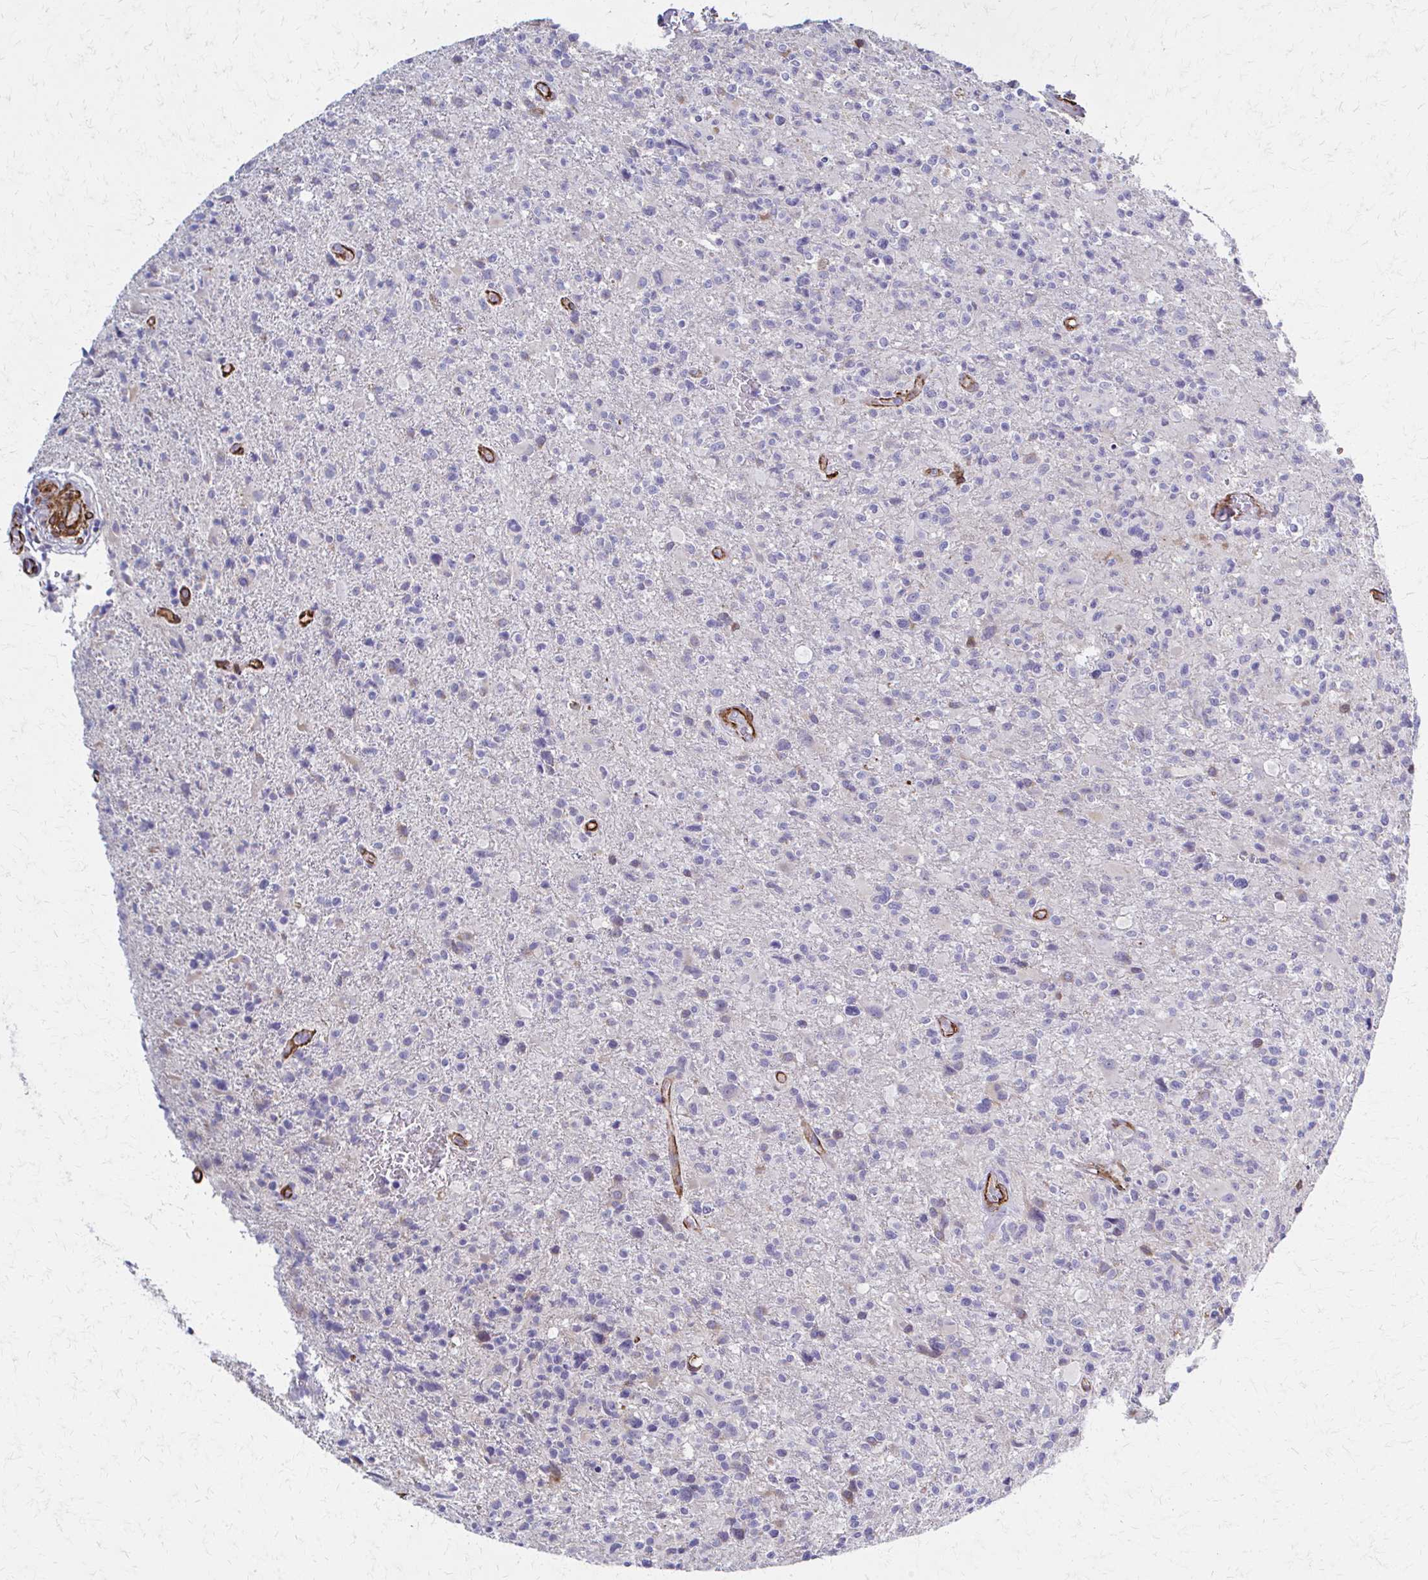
{"staining": {"intensity": "negative", "quantity": "none", "location": "none"}, "tissue": "glioma", "cell_type": "Tumor cells", "image_type": "cancer", "snomed": [{"axis": "morphology", "description": "Glioma, malignant, High grade"}, {"axis": "topography", "description": "Brain"}], "caption": "A histopathology image of glioma stained for a protein reveals no brown staining in tumor cells.", "gene": "TIMMDC1", "patient": {"sex": "male", "age": 63}}